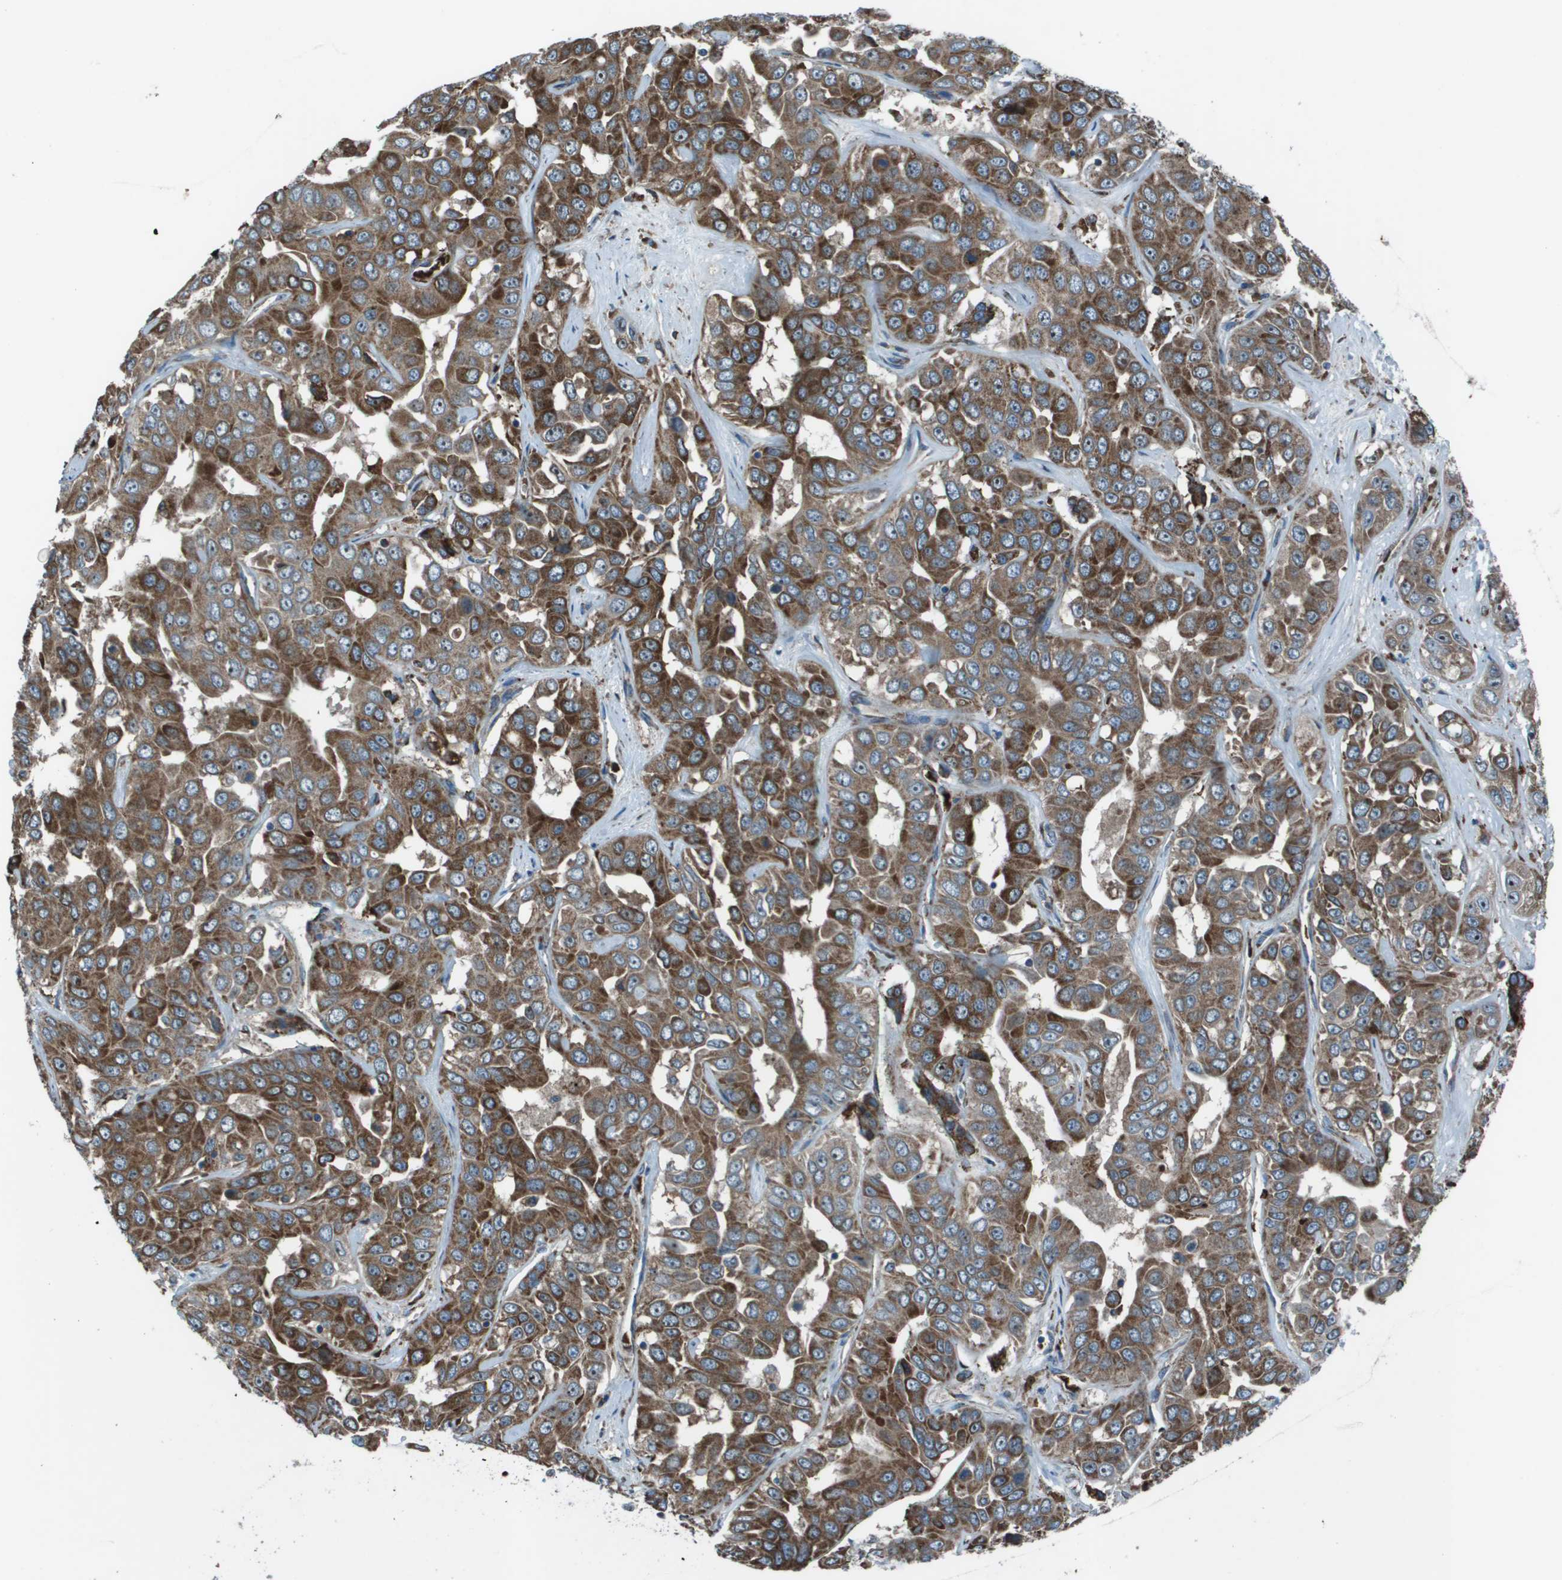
{"staining": {"intensity": "moderate", "quantity": ">75%", "location": "cytoplasmic/membranous"}, "tissue": "liver cancer", "cell_type": "Tumor cells", "image_type": "cancer", "snomed": [{"axis": "morphology", "description": "Cholangiocarcinoma"}, {"axis": "topography", "description": "Liver"}], "caption": "High-magnification brightfield microscopy of liver cholangiocarcinoma stained with DAB (brown) and counterstained with hematoxylin (blue). tumor cells exhibit moderate cytoplasmic/membranous expression is identified in approximately>75% of cells.", "gene": "UTS2", "patient": {"sex": "female", "age": 52}}